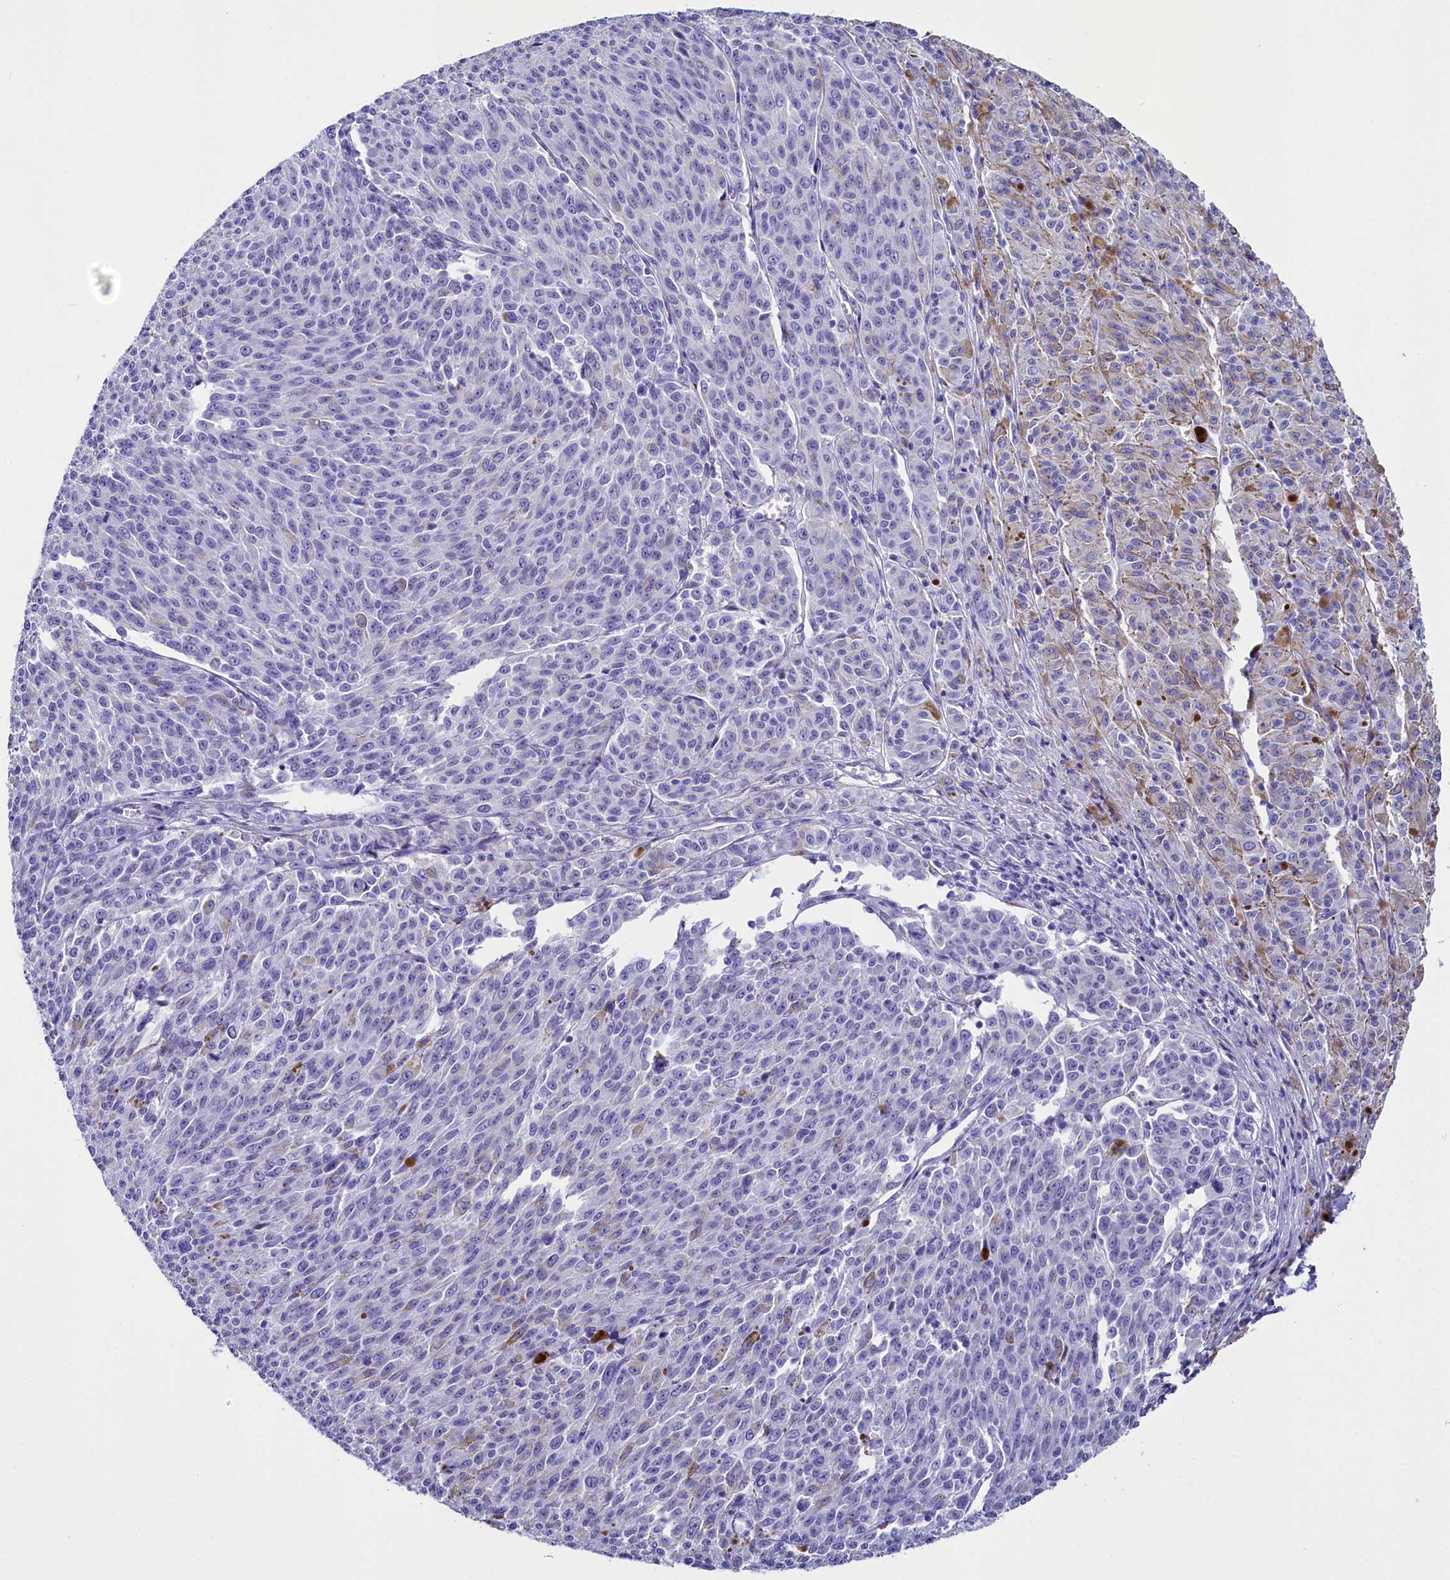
{"staining": {"intensity": "negative", "quantity": "none", "location": "none"}, "tissue": "melanoma", "cell_type": "Tumor cells", "image_type": "cancer", "snomed": [{"axis": "morphology", "description": "Malignant melanoma, NOS"}, {"axis": "topography", "description": "Skin"}], "caption": "DAB (3,3'-diaminobenzidine) immunohistochemical staining of human malignant melanoma exhibits no significant positivity in tumor cells. (Brightfield microscopy of DAB immunohistochemistry (IHC) at high magnification).", "gene": "AP3B2", "patient": {"sex": "female", "age": 52}}